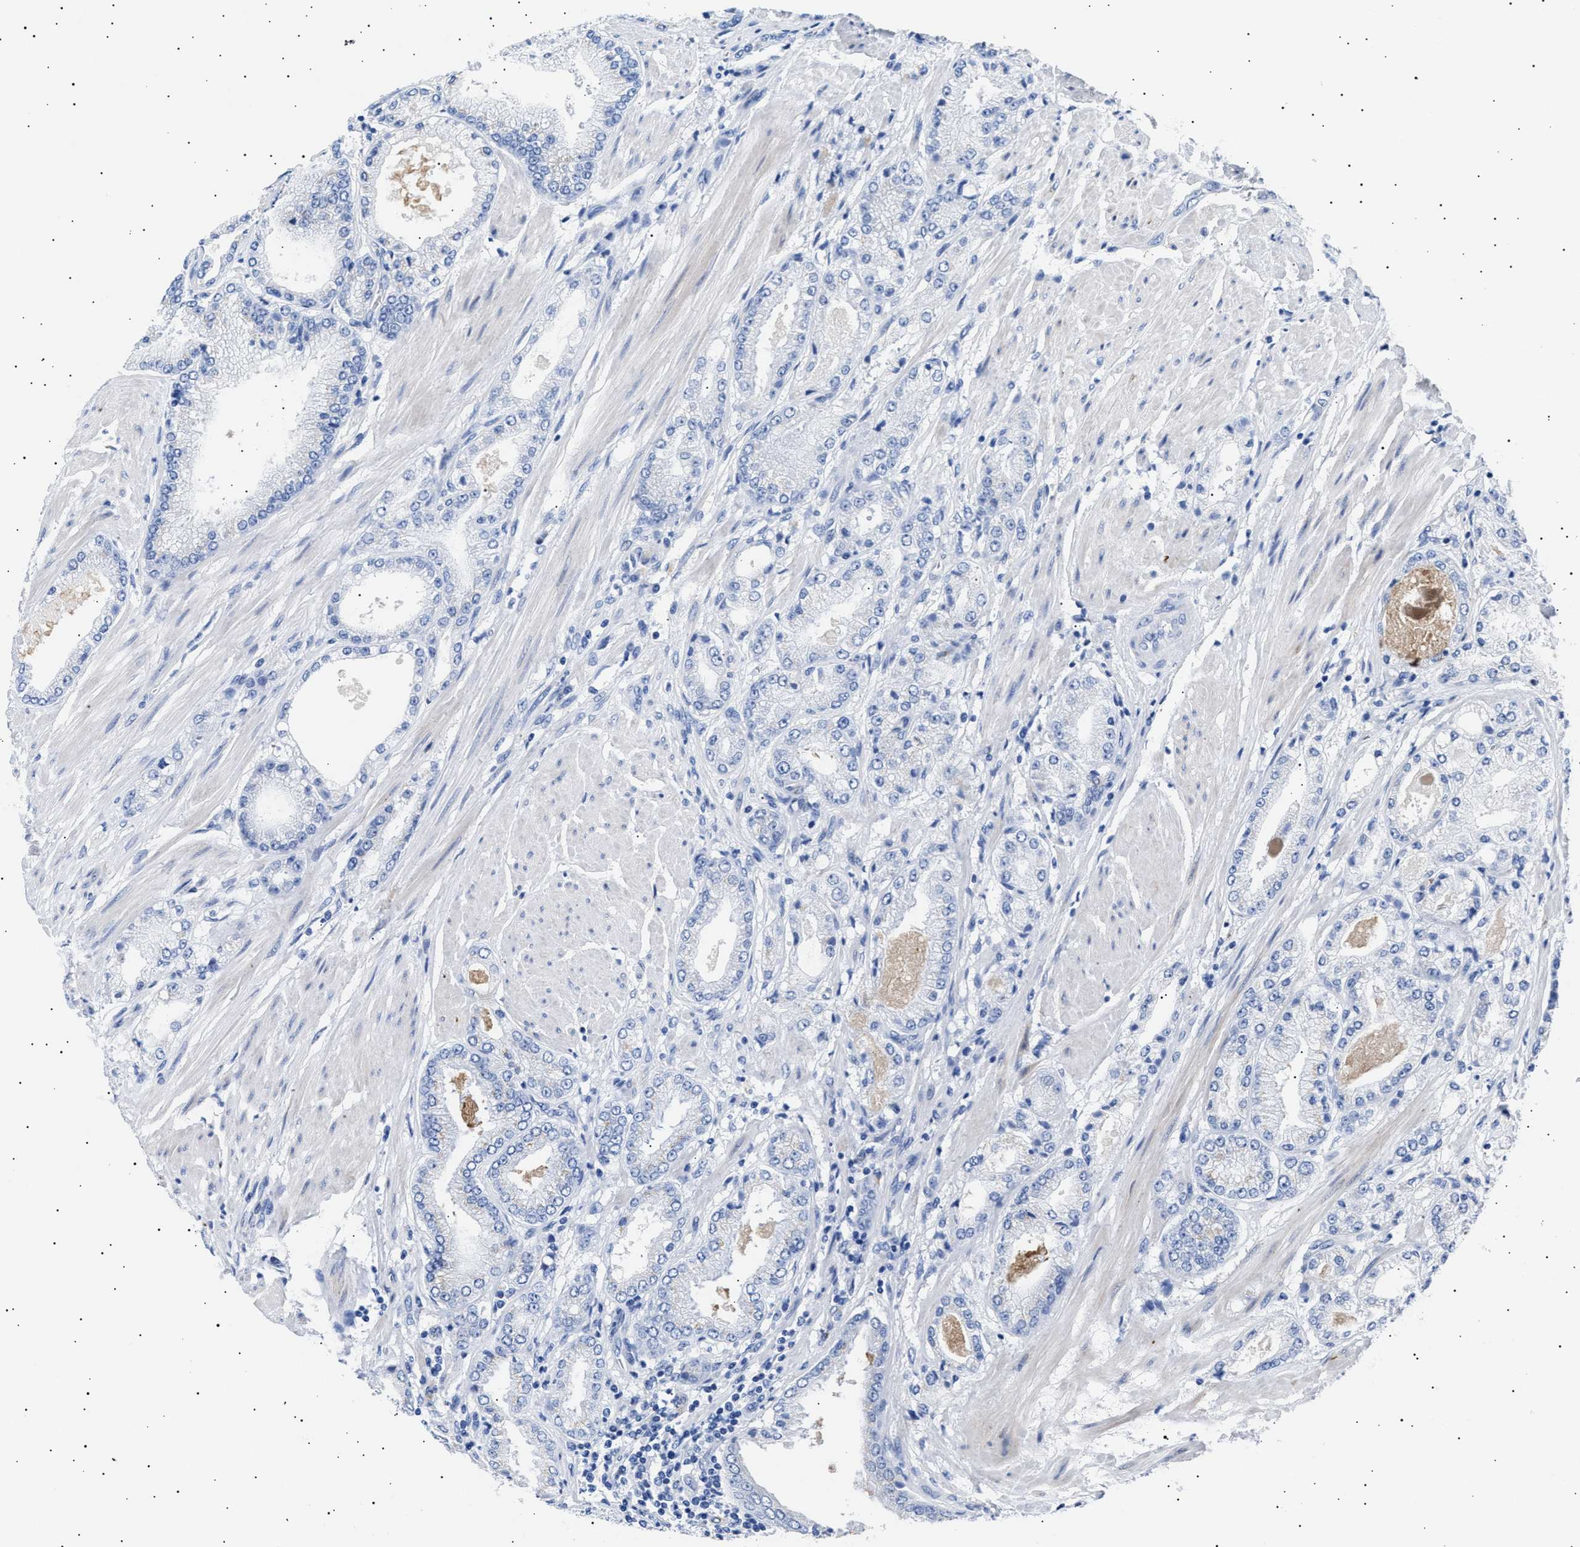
{"staining": {"intensity": "negative", "quantity": "none", "location": "none"}, "tissue": "prostate cancer", "cell_type": "Tumor cells", "image_type": "cancer", "snomed": [{"axis": "morphology", "description": "Adenocarcinoma, High grade"}, {"axis": "topography", "description": "Prostate"}], "caption": "High magnification brightfield microscopy of adenocarcinoma (high-grade) (prostate) stained with DAB (brown) and counterstained with hematoxylin (blue): tumor cells show no significant staining.", "gene": "HEMGN", "patient": {"sex": "male", "age": 50}}